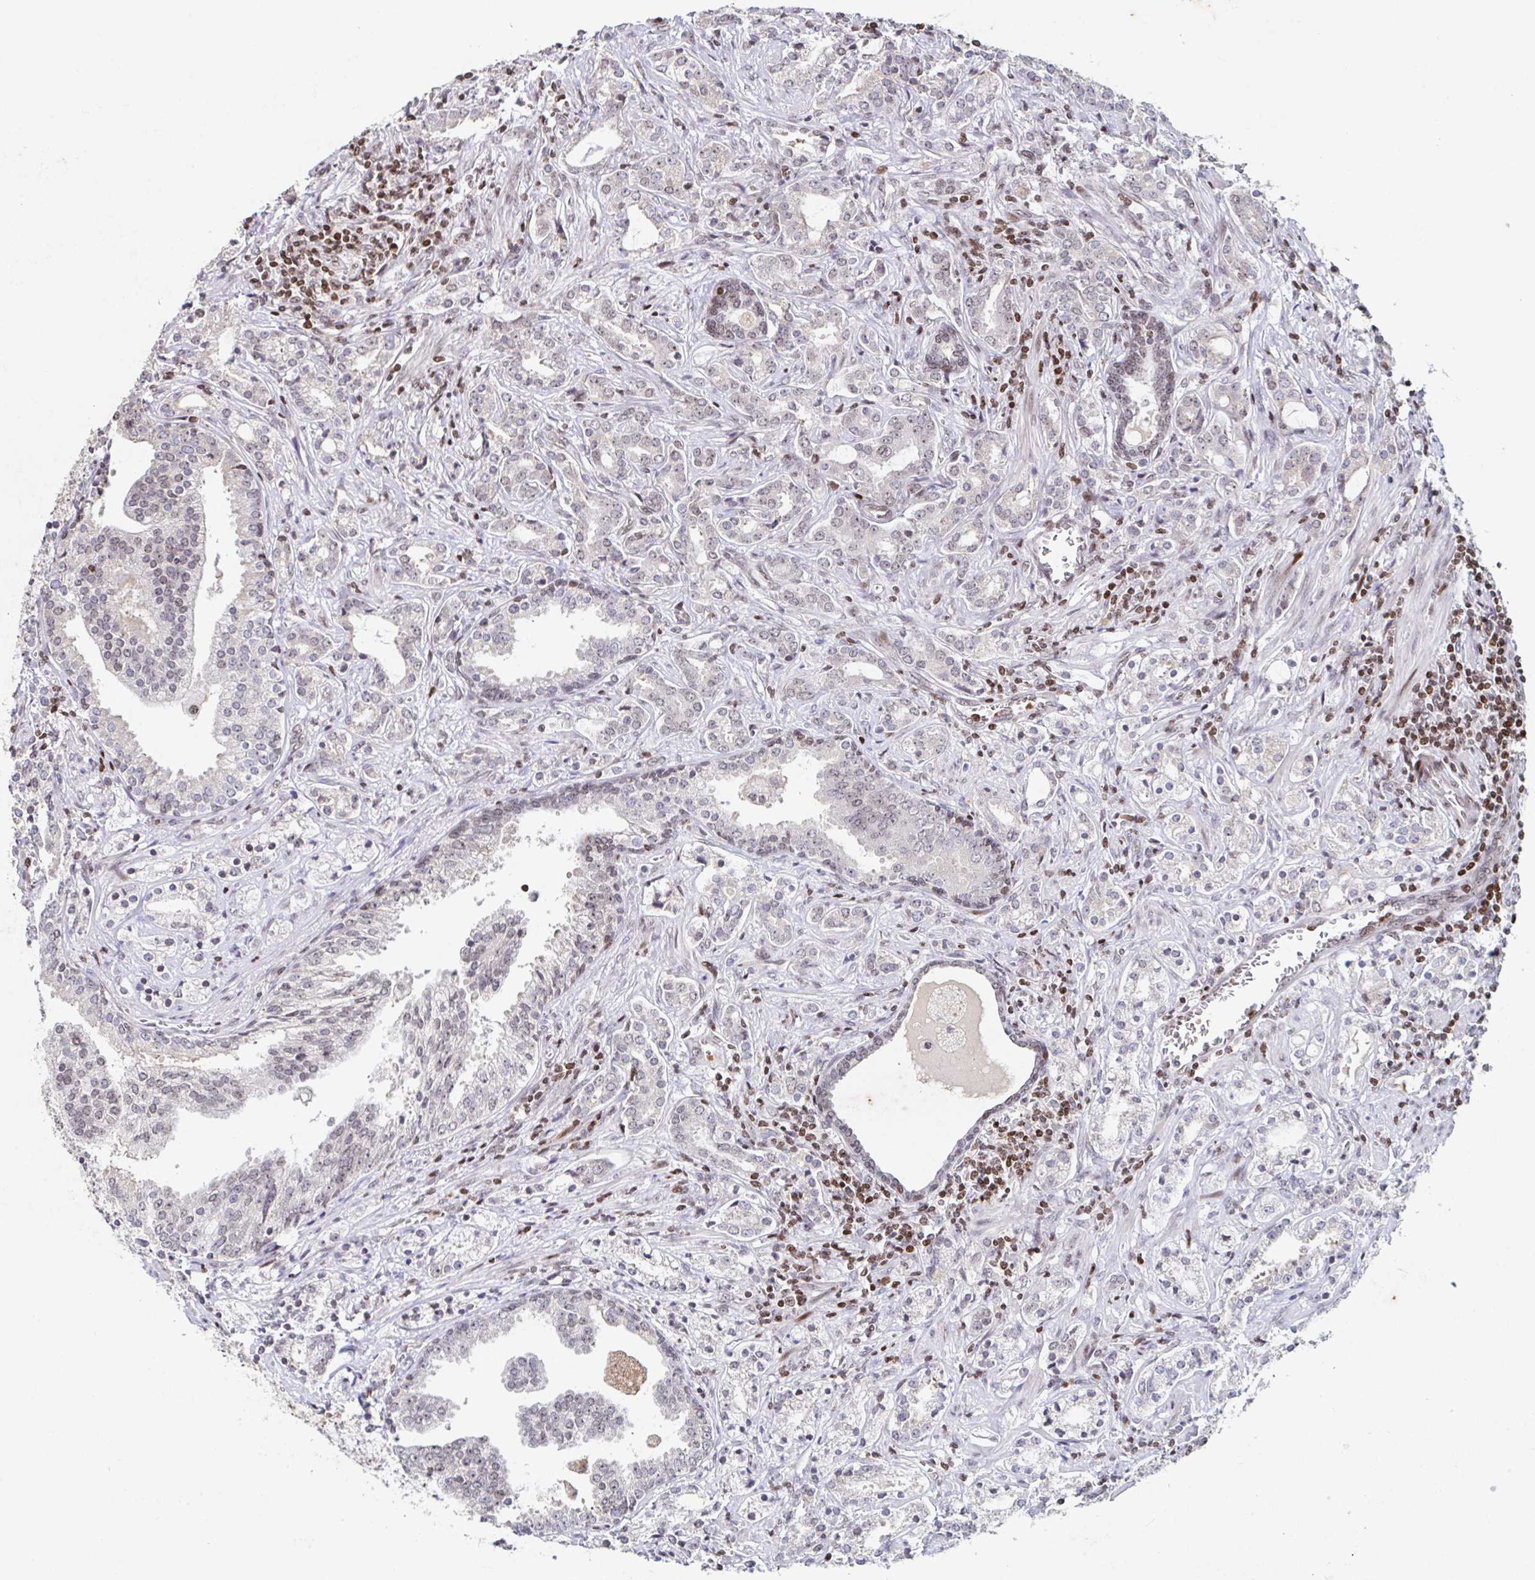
{"staining": {"intensity": "negative", "quantity": "none", "location": "none"}, "tissue": "prostate cancer", "cell_type": "Tumor cells", "image_type": "cancer", "snomed": [{"axis": "morphology", "description": "Adenocarcinoma, Medium grade"}, {"axis": "topography", "description": "Prostate"}], "caption": "A histopathology image of human prostate cancer is negative for staining in tumor cells.", "gene": "C19orf53", "patient": {"sex": "male", "age": 57}}